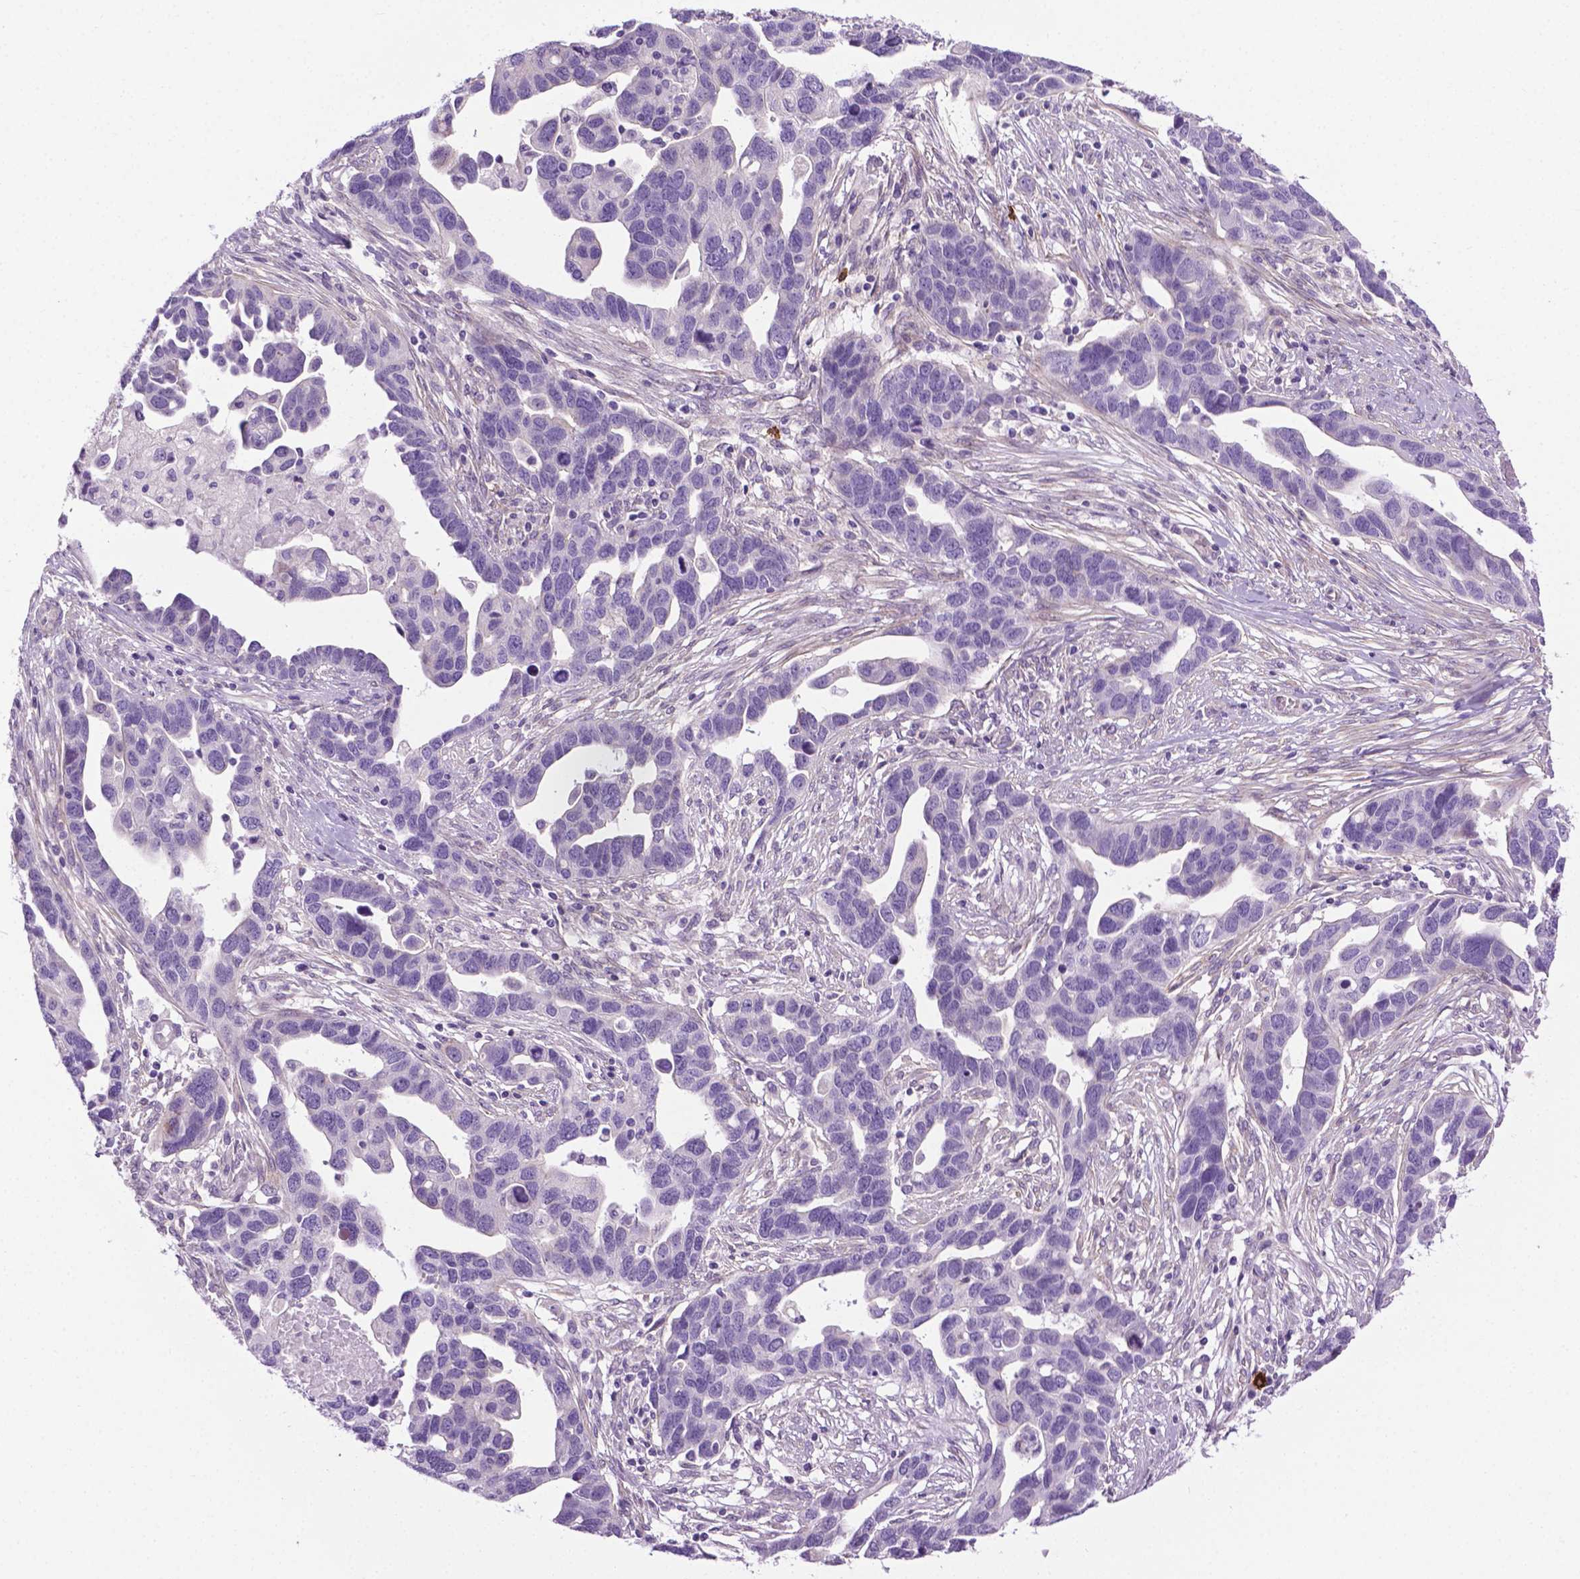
{"staining": {"intensity": "negative", "quantity": "none", "location": "none"}, "tissue": "ovarian cancer", "cell_type": "Tumor cells", "image_type": "cancer", "snomed": [{"axis": "morphology", "description": "Cystadenocarcinoma, serous, NOS"}, {"axis": "topography", "description": "Ovary"}], "caption": "There is no significant staining in tumor cells of ovarian serous cystadenocarcinoma. (Immunohistochemistry, brightfield microscopy, high magnification).", "gene": "SPECC1L", "patient": {"sex": "female", "age": 54}}